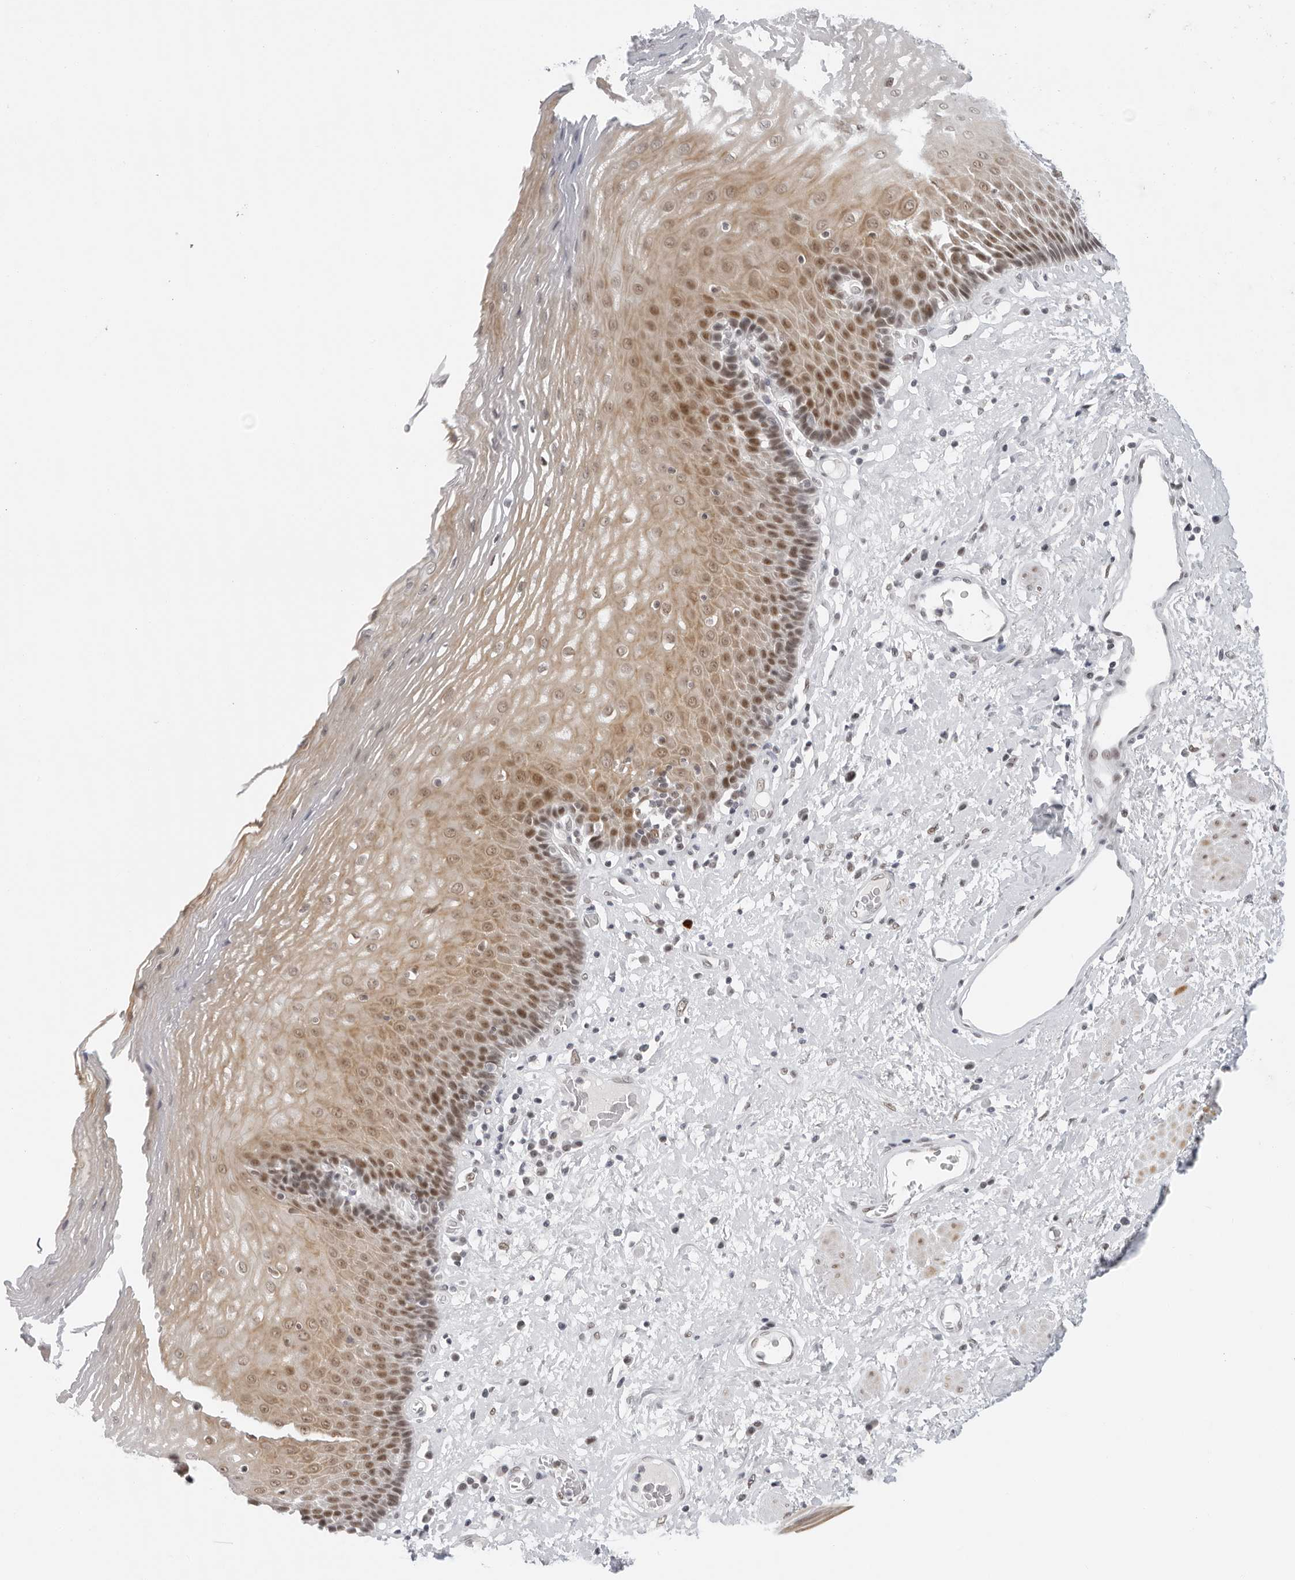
{"staining": {"intensity": "moderate", "quantity": ">75%", "location": "cytoplasmic/membranous,nuclear"}, "tissue": "esophagus", "cell_type": "Squamous epithelial cells", "image_type": "normal", "snomed": [{"axis": "morphology", "description": "Normal tissue, NOS"}, {"axis": "morphology", "description": "Adenocarcinoma, NOS"}, {"axis": "topography", "description": "Esophagus"}], "caption": "Moderate cytoplasmic/membranous,nuclear staining is identified in approximately >75% of squamous epithelial cells in benign esophagus.", "gene": "FOXK2", "patient": {"sex": "male", "age": 62}}